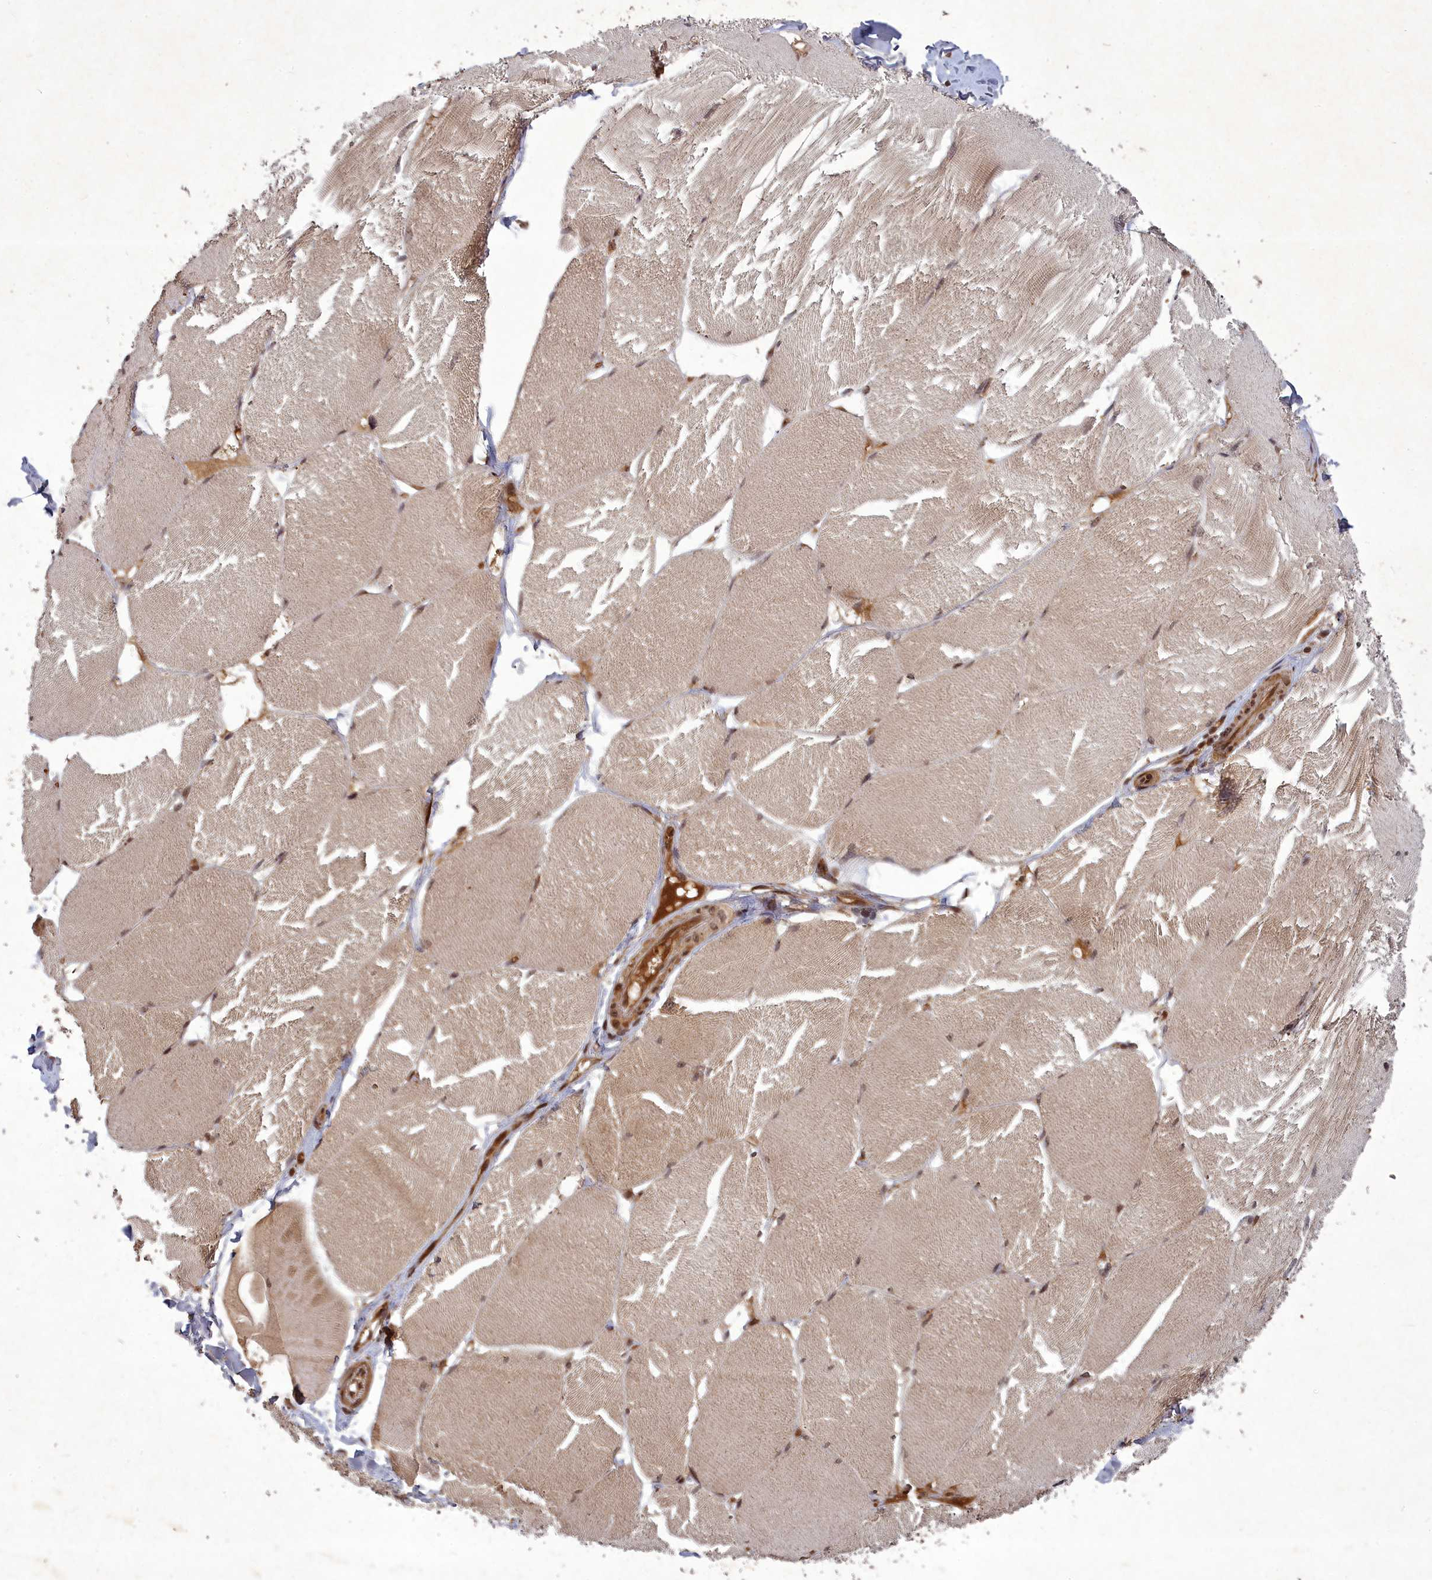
{"staining": {"intensity": "moderate", "quantity": "25%-75%", "location": "cytoplasmic/membranous,nuclear"}, "tissue": "skeletal muscle", "cell_type": "Myocytes", "image_type": "normal", "snomed": [{"axis": "morphology", "description": "Normal tissue, NOS"}, {"axis": "topography", "description": "Skin"}, {"axis": "topography", "description": "Skeletal muscle"}], "caption": "A micrograph showing moderate cytoplasmic/membranous,nuclear positivity in about 25%-75% of myocytes in normal skeletal muscle, as visualized by brown immunohistochemical staining.", "gene": "SRMS", "patient": {"sex": "male", "age": 83}}